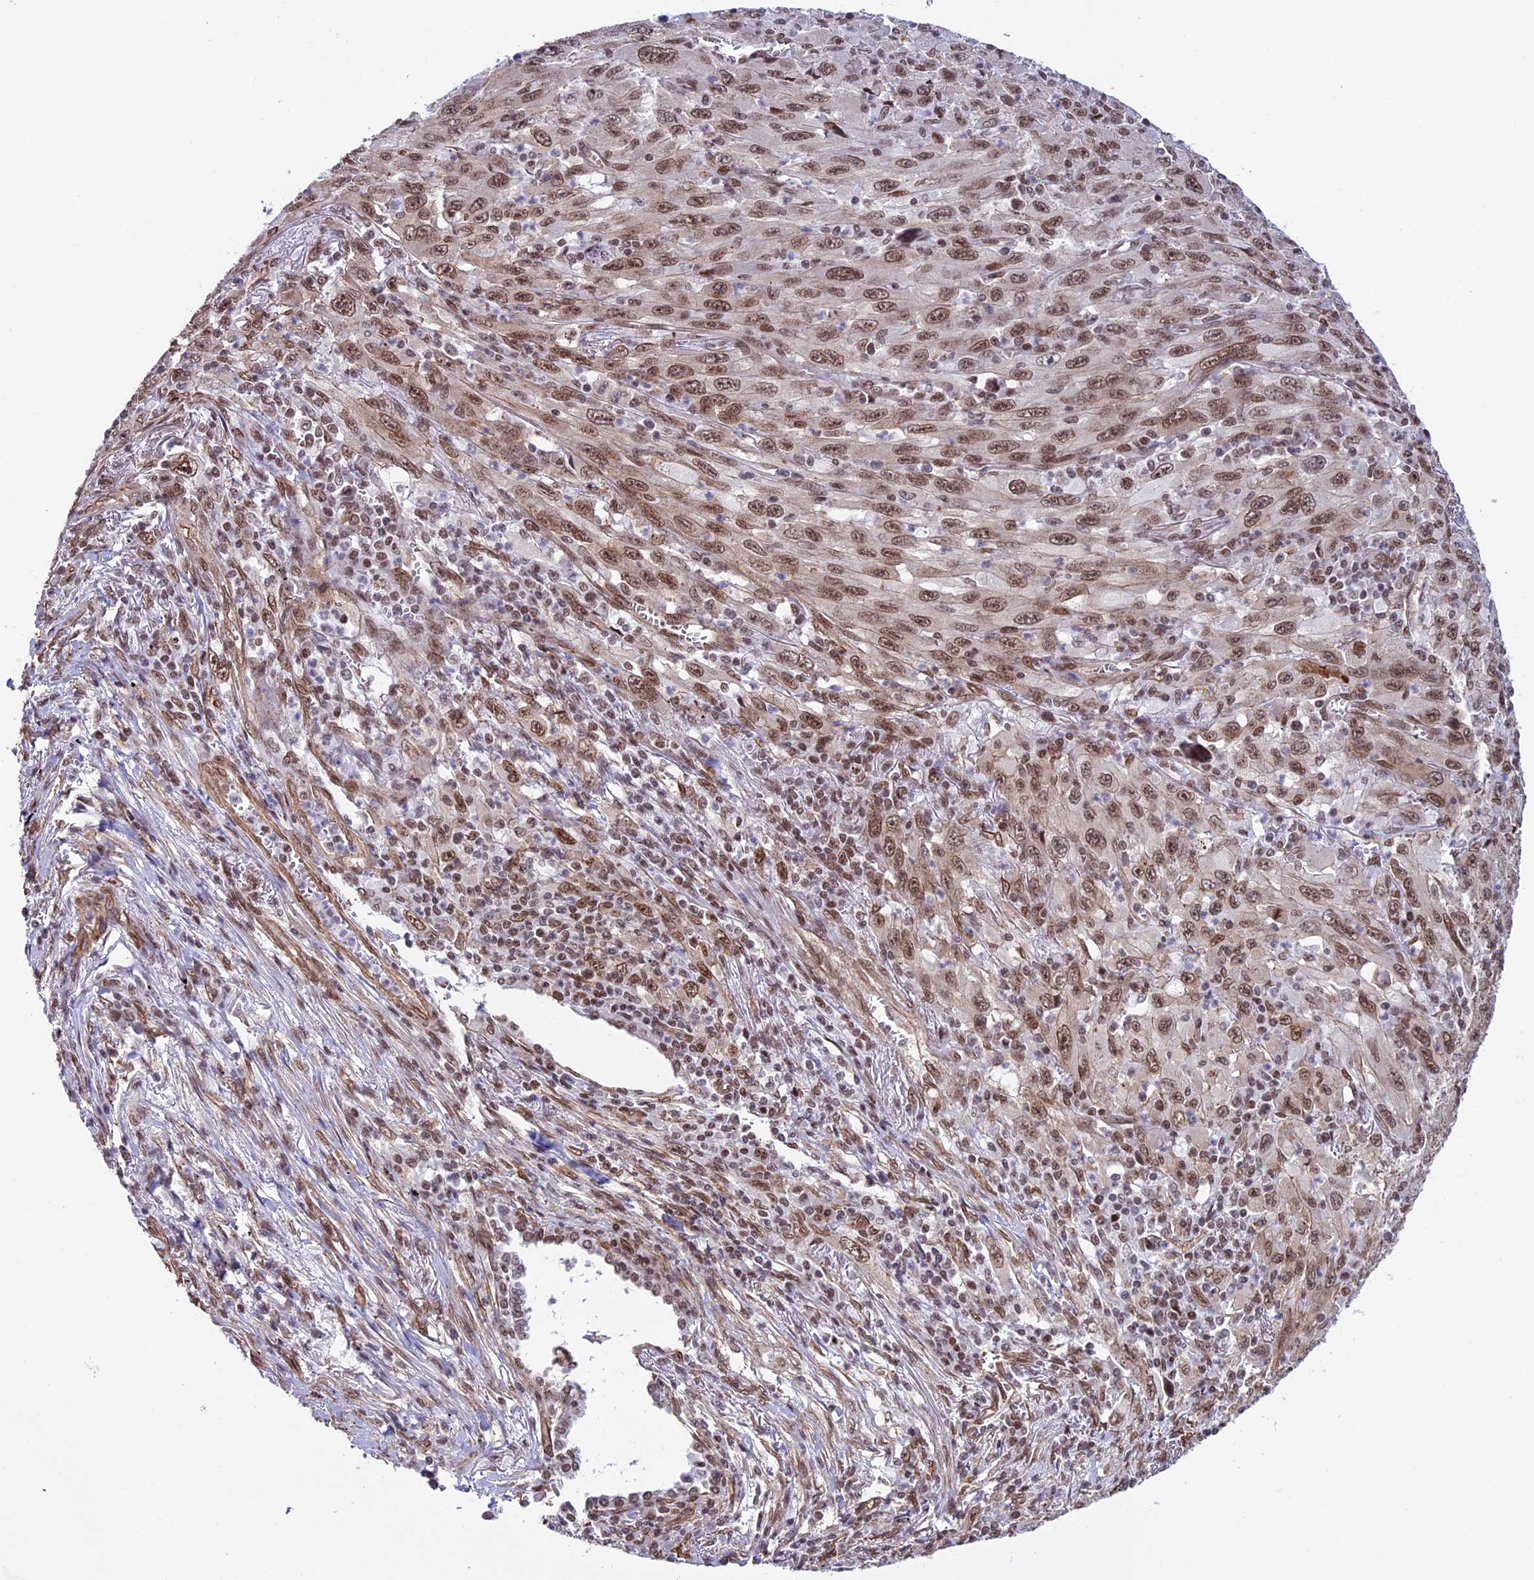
{"staining": {"intensity": "moderate", "quantity": ">75%", "location": "nuclear"}, "tissue": "melanoma", "cell_type": "Tumor cells", "image_type": "cancer", "snomed": [{"axis": "morphology", "description": "Malignant melanoma, Metastatic site"}, {"axis": "topography", "description": "Skin"}], "caption": "Human melanoma stained for a protein (brown) demonstrates moderate nuclear positive staining in about >75% of tumor cells.", "gene": "MPHOSPH8", "patient": {"sex": "female", "age": 56}}